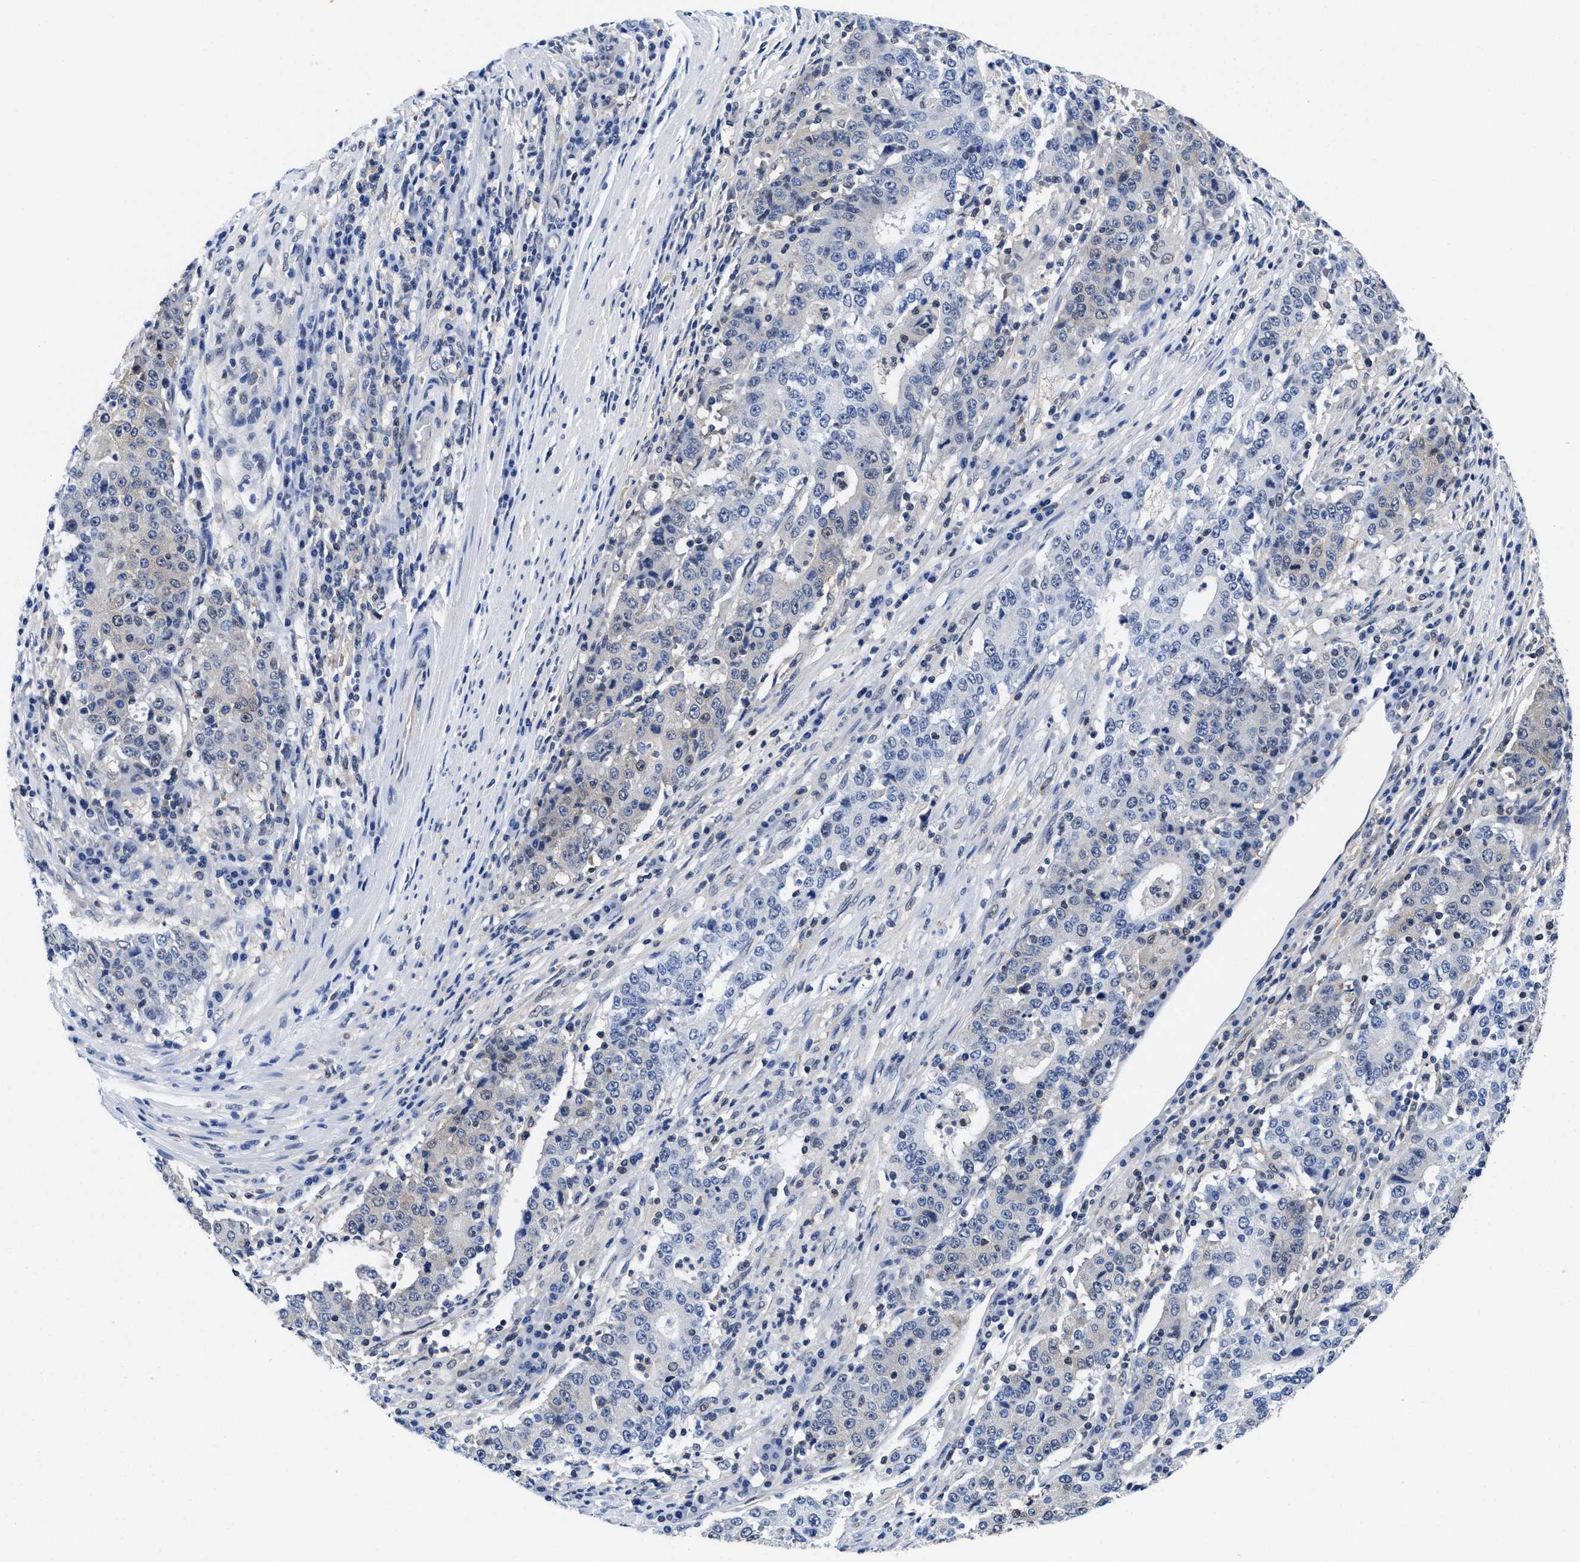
{"staining": {"intensity": "negative", "quantity": "none", "location": "none"}, "tissue": "stomach cancer", "cell_type": "Tumor cells", "image_type": "cancer", "snomed": [{"axis": "morphology", "description": "Adenocarcinoma, NOS"}, {"axis": "topography", "description": "Stomach"}], "caption": "High magnification brightfield microscopy of stomach cancer (adenocarcinoma) stained with DAB (3,3'-diaminobenzidine) (brown) and counterstained with hematoxylin (blue): tumor cells show no significant staining.", "gene": "ACLY", "patient": {"sex": "male", "age": 59}}